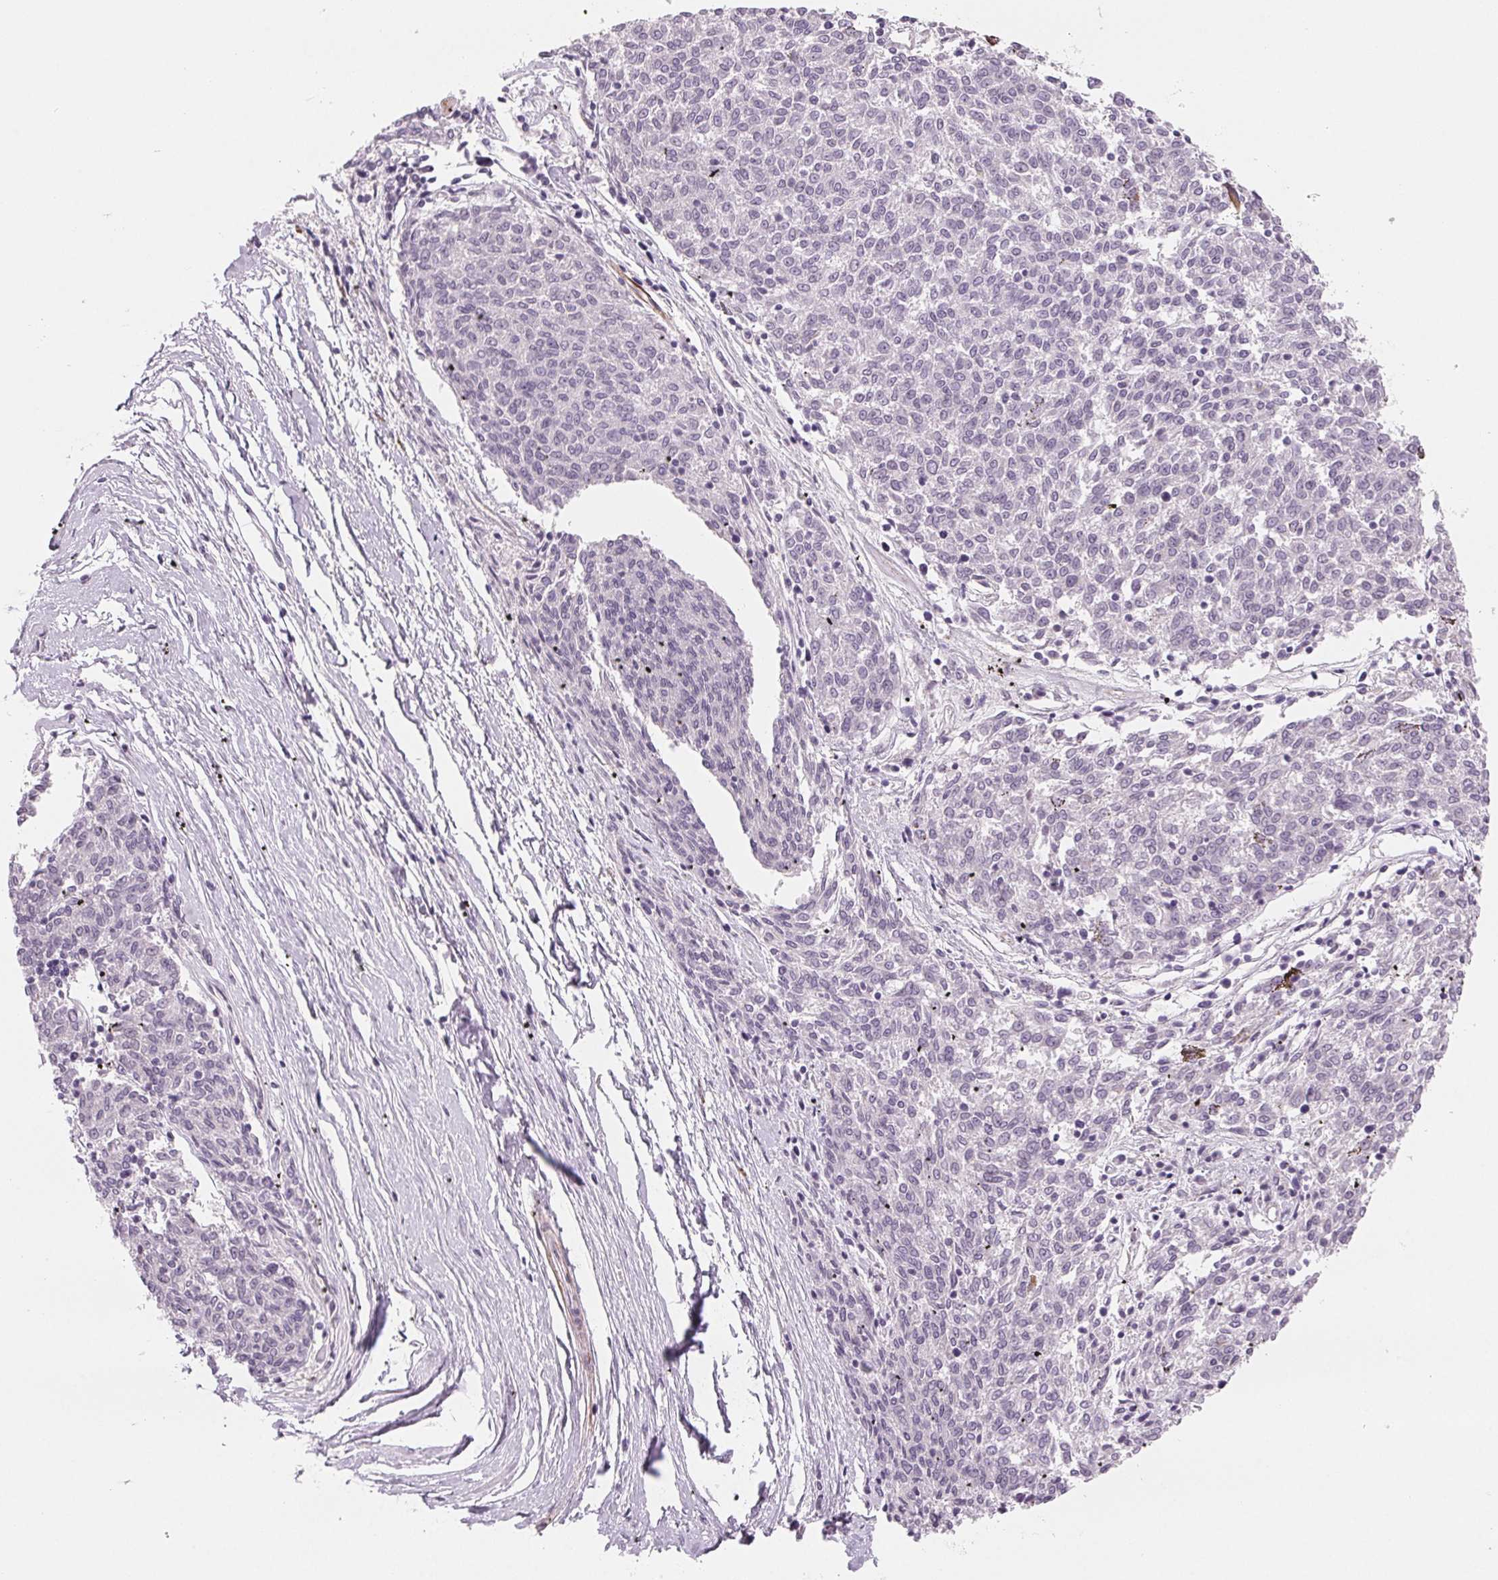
{"staining": {"intensity": "negative", "quantity": "none", "location": "none"}, "tissue": "melanoma", "cell_type": "Tumor cells", "image_type": "cancer", "snomed": [{"axis": "morphology", "description": "Malignant melanoma, NOS"}, {"axis": "topography", "description": "Skin"}], "caption": "Immunohistochemistry (IHC) of human melanoma reveals no positivity in tumor cells.", "gene": "CFC1", "patient": {"sex": "female", "age": 72}}